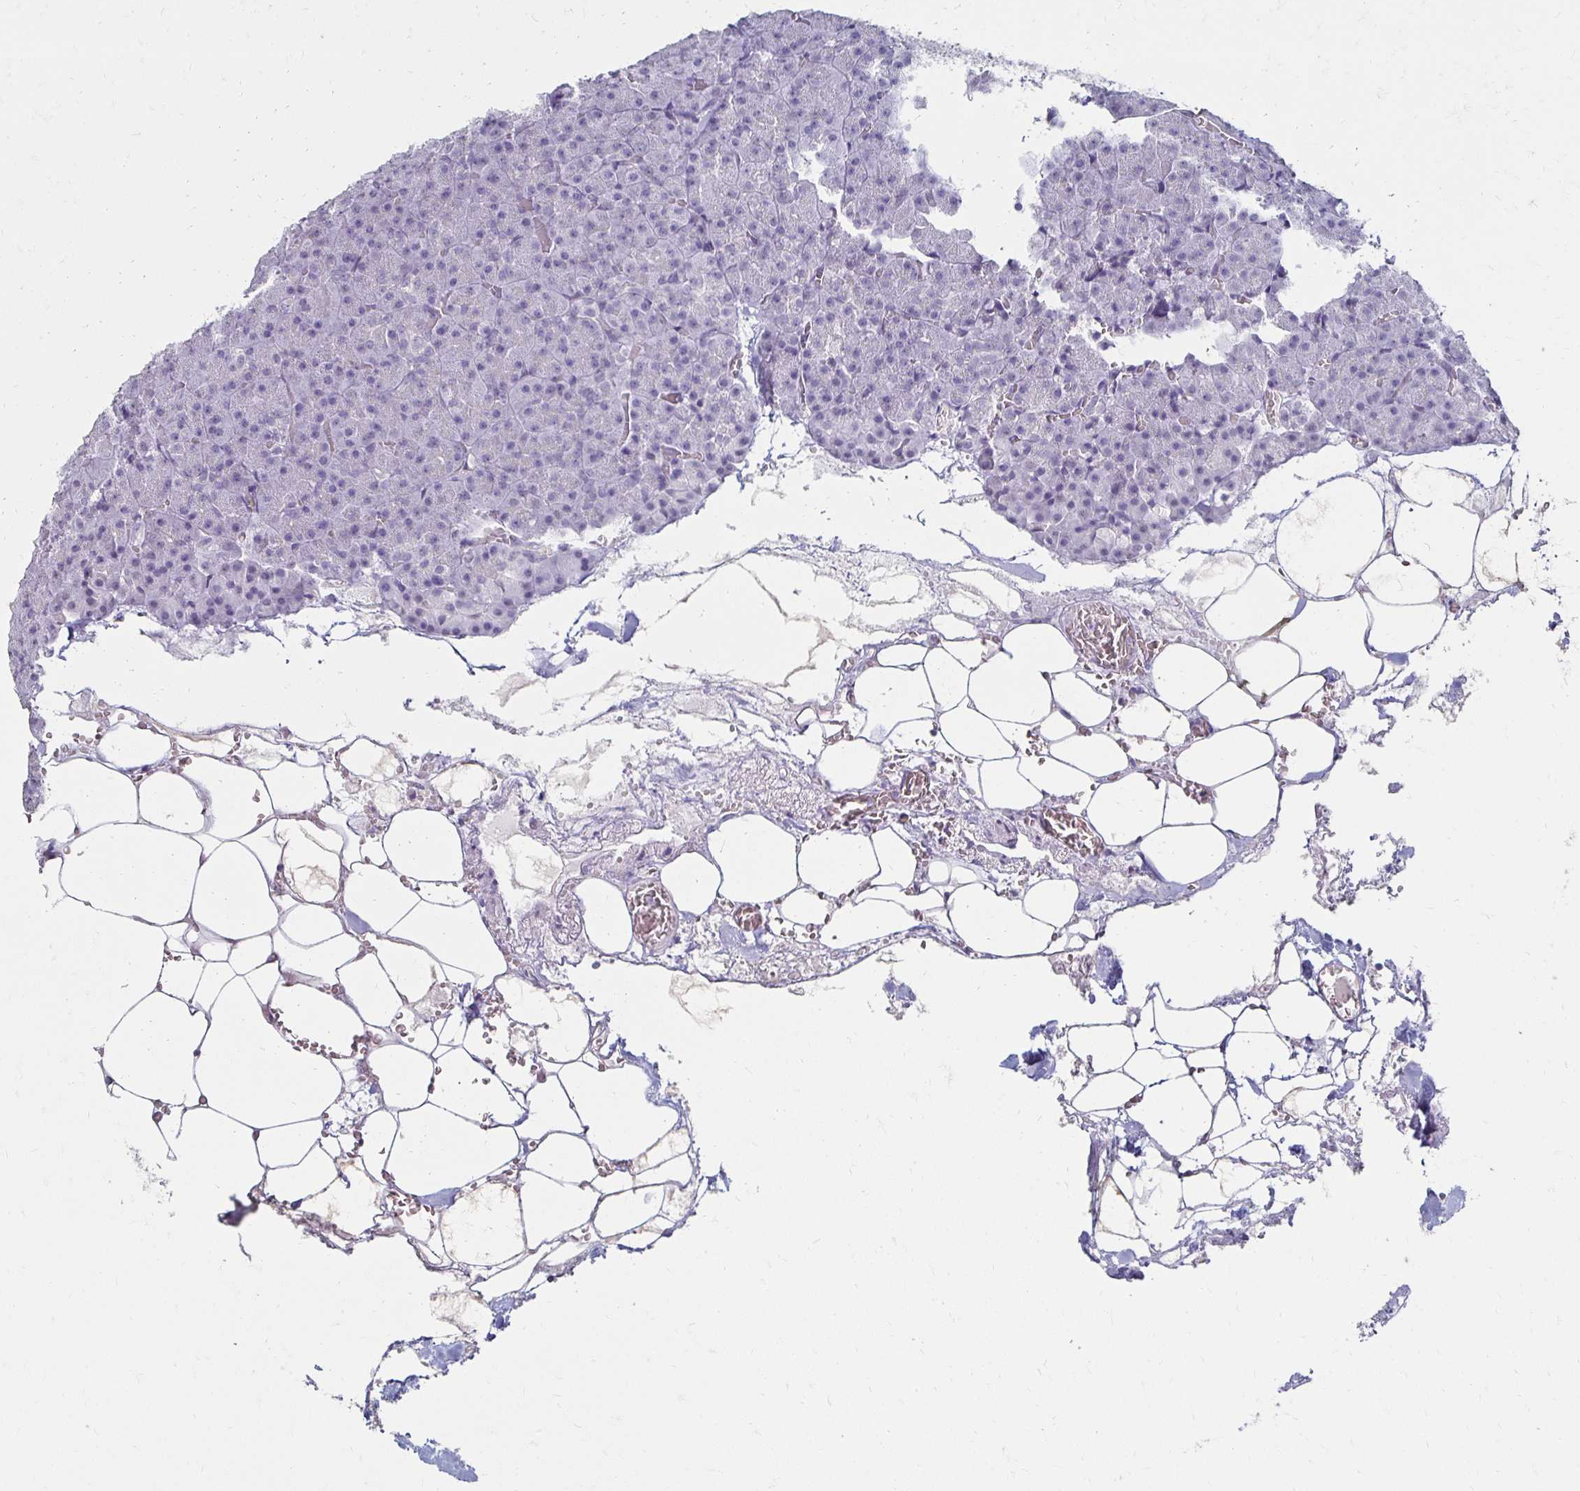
{"staining": {"intensity": "negative", "quantity": "none", "location": "none"}, "tissue": "pancreas", "cell_type": "Exocrine glandular cells", "image_type": "normal", "snomed": [{"axis": "morphology", "description": "Normal tissue, NOS"}, {"axis": "topography", "description": "Pancreas"}], "caption": "Exocrine glandular cells show no significant expression in unremarkable pancreas.", "gene": "TOMM34", "patient": {"sex": "female", "age": 74}}